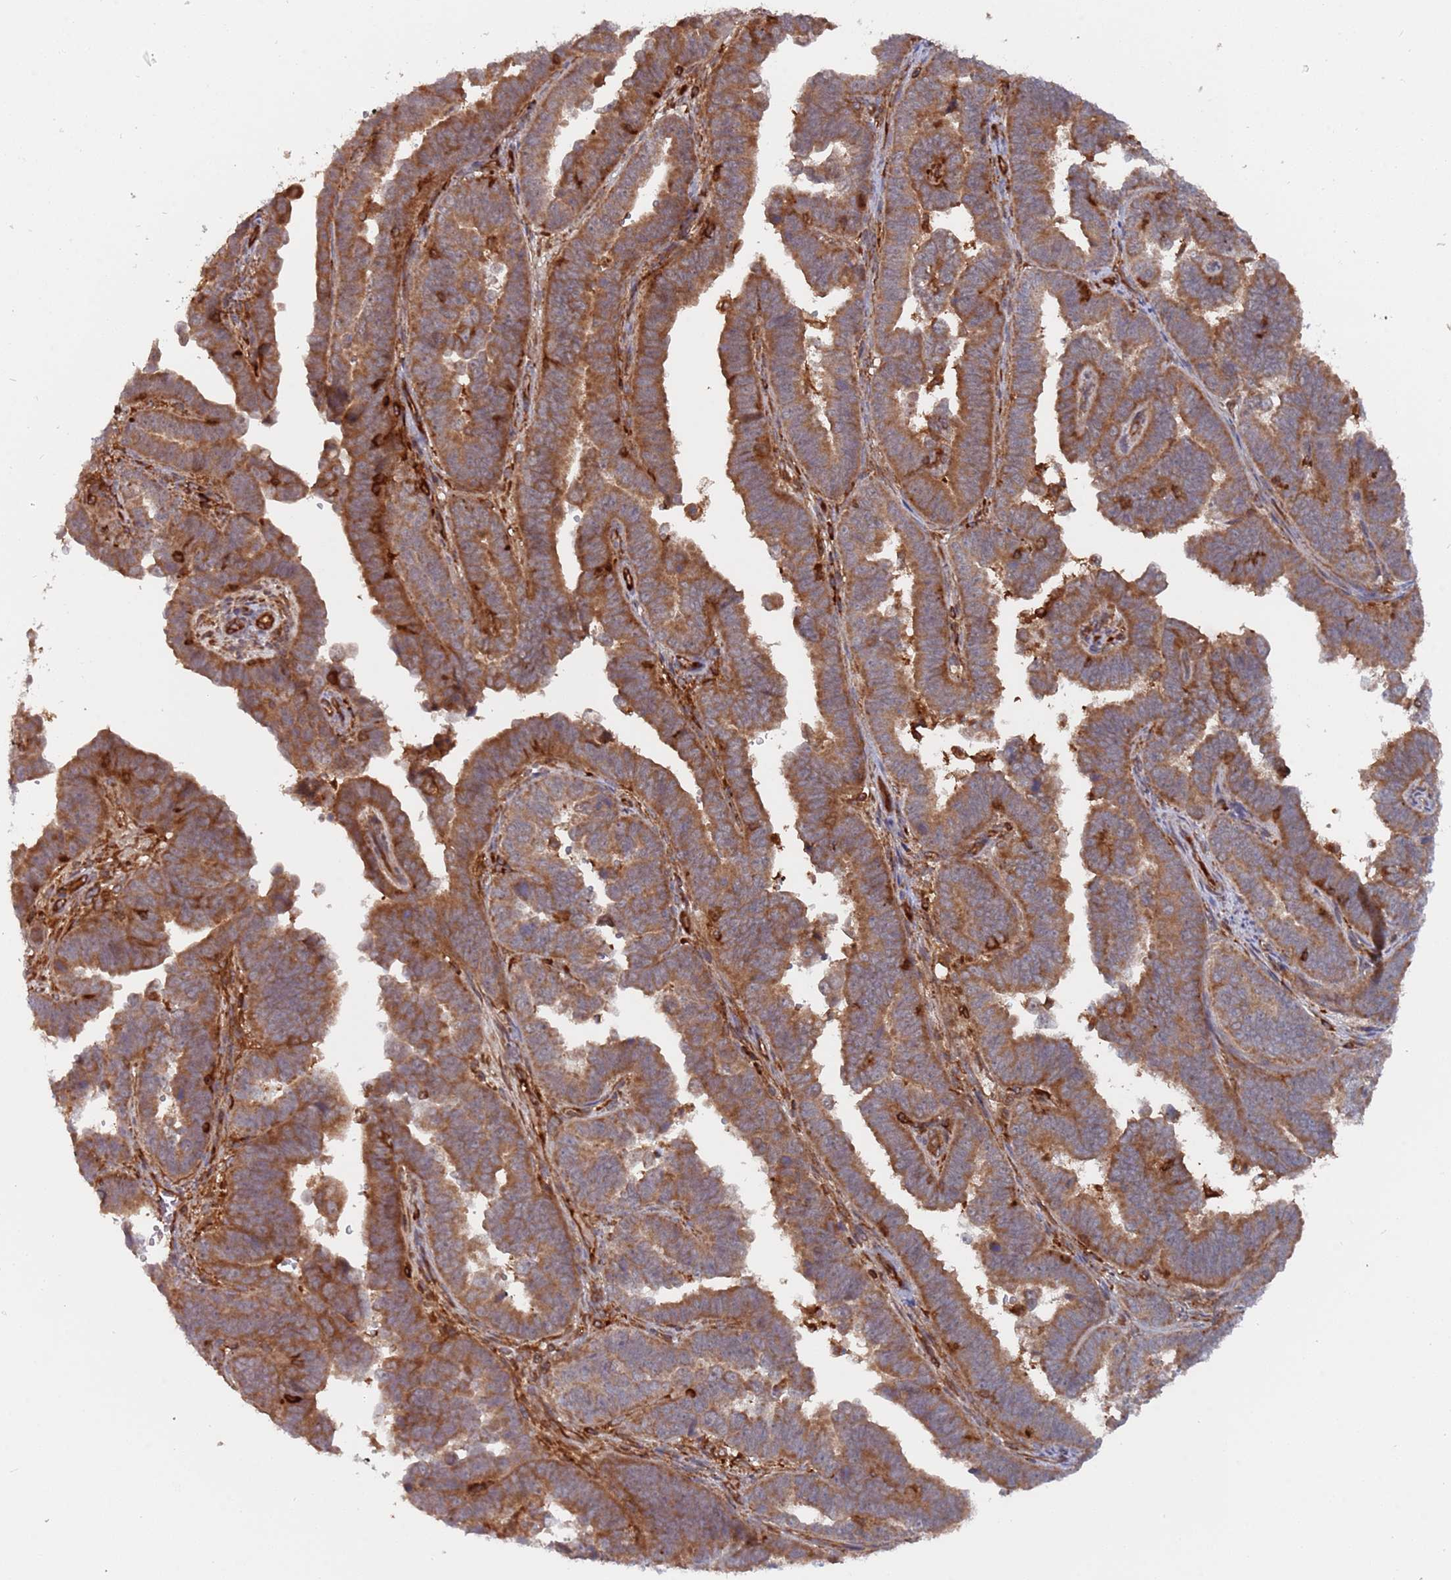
{"staining": {"intensity": "moderate", "quantity": ">75%", "location": "cytoplasmic/membranous"}, "tissue": "endometrial cancer", "cell_type": "Tumor cells", "image_type": "cancer", "snomed": [{"axis": "morphology", "description": "Adenocarcinoma, NOS"}, {"axis": "topography", "description": "Endometrium"}], "caption": "Immunohistochemical staining of human endometrial cancer (adenocarcinoma) exhibits moderate cytoplasmic/membranous protein positivity in about >75% of tumor cells.", "gene": "DDX60", "patient": {"sex": "female", "age": 75}}